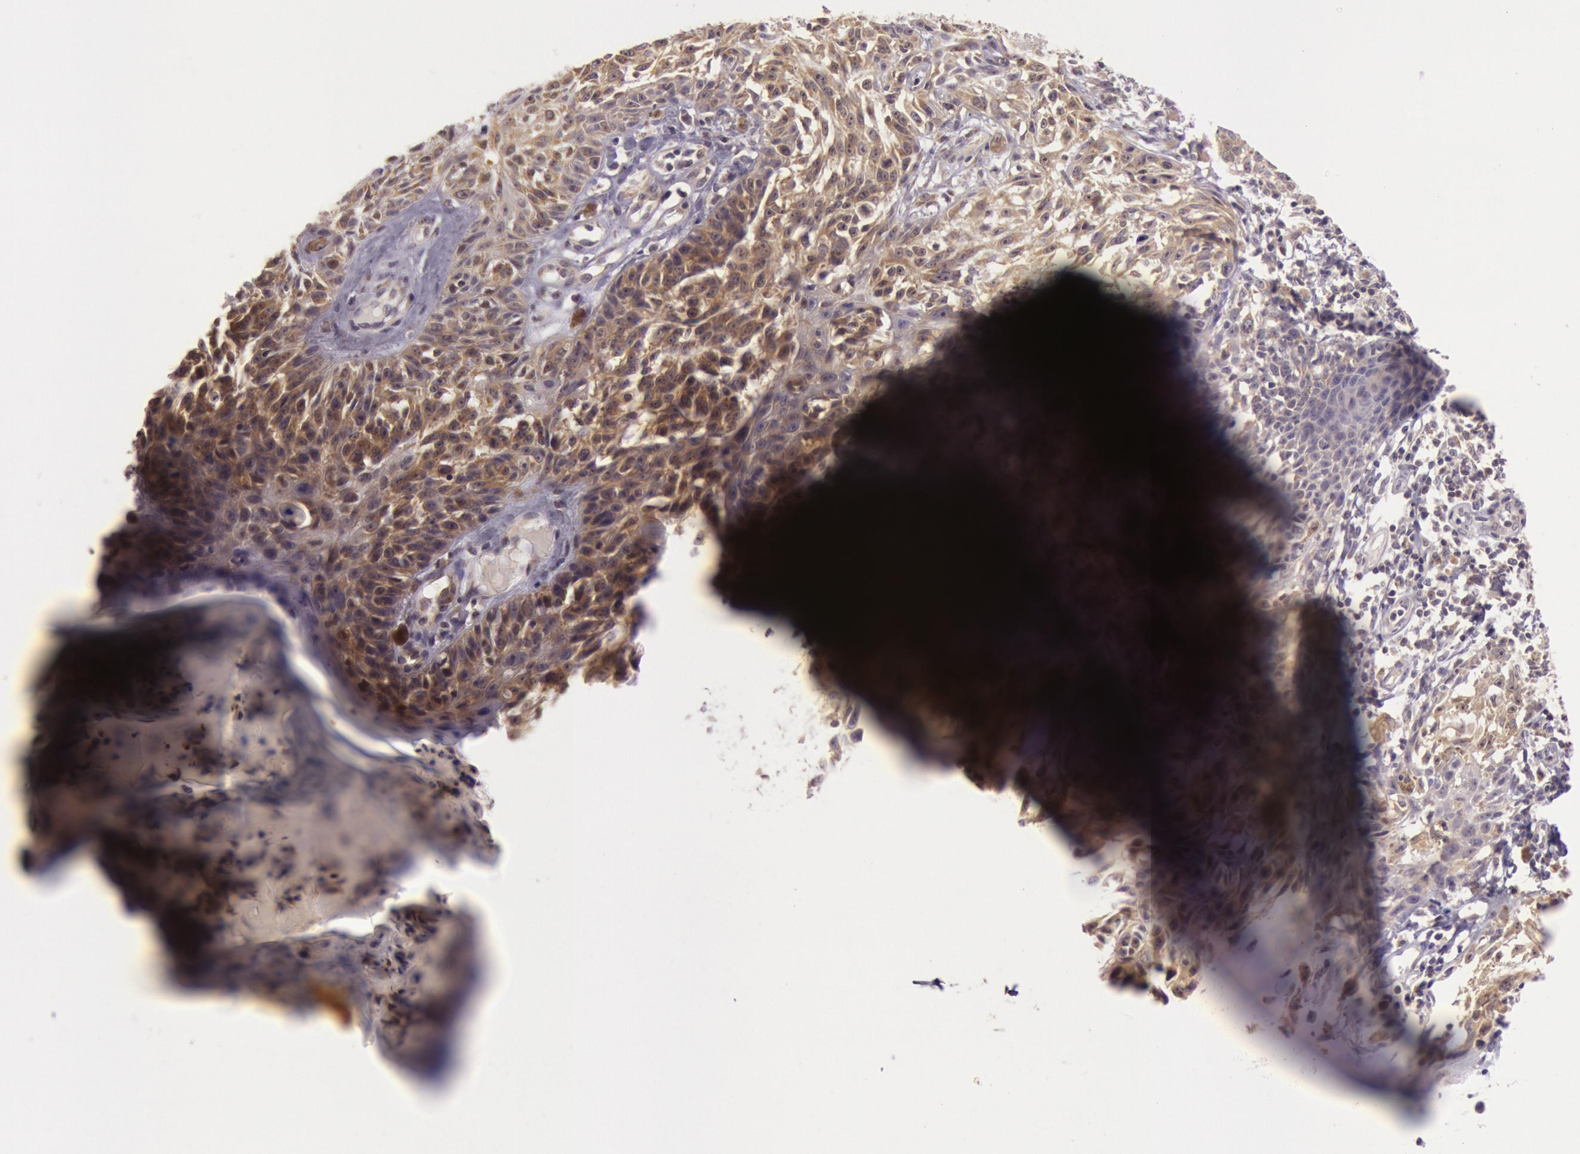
{"staining": {"intensity": "strong", "quantity": ">75%", "location": "cytoplasmic/membranous,nuclear"}, "tissue": "melanoma", "cell_type": "Tumor cells", "image_type": "cancer", "snomed": [{"axis": "morphology", "description": "Malignant melanoma, NOS"}, {"axis": "topography", "description": "Skin"}], "caption": "Immunohistochemistry (IHC) staining of malignant melanoma, which exhibits high levels of strong cytoplasmic/membranous and nuclear expression in about >75% of tumor cells indicating strong cytoplasmic/membranous and nuclear protein staining. The staining was performed using DAB (brown) for protein detection and nuclei were counterstained in hematoxylin (blue).", "gene": "CDK16", "patient": {"sex": "female", "age": 77}}